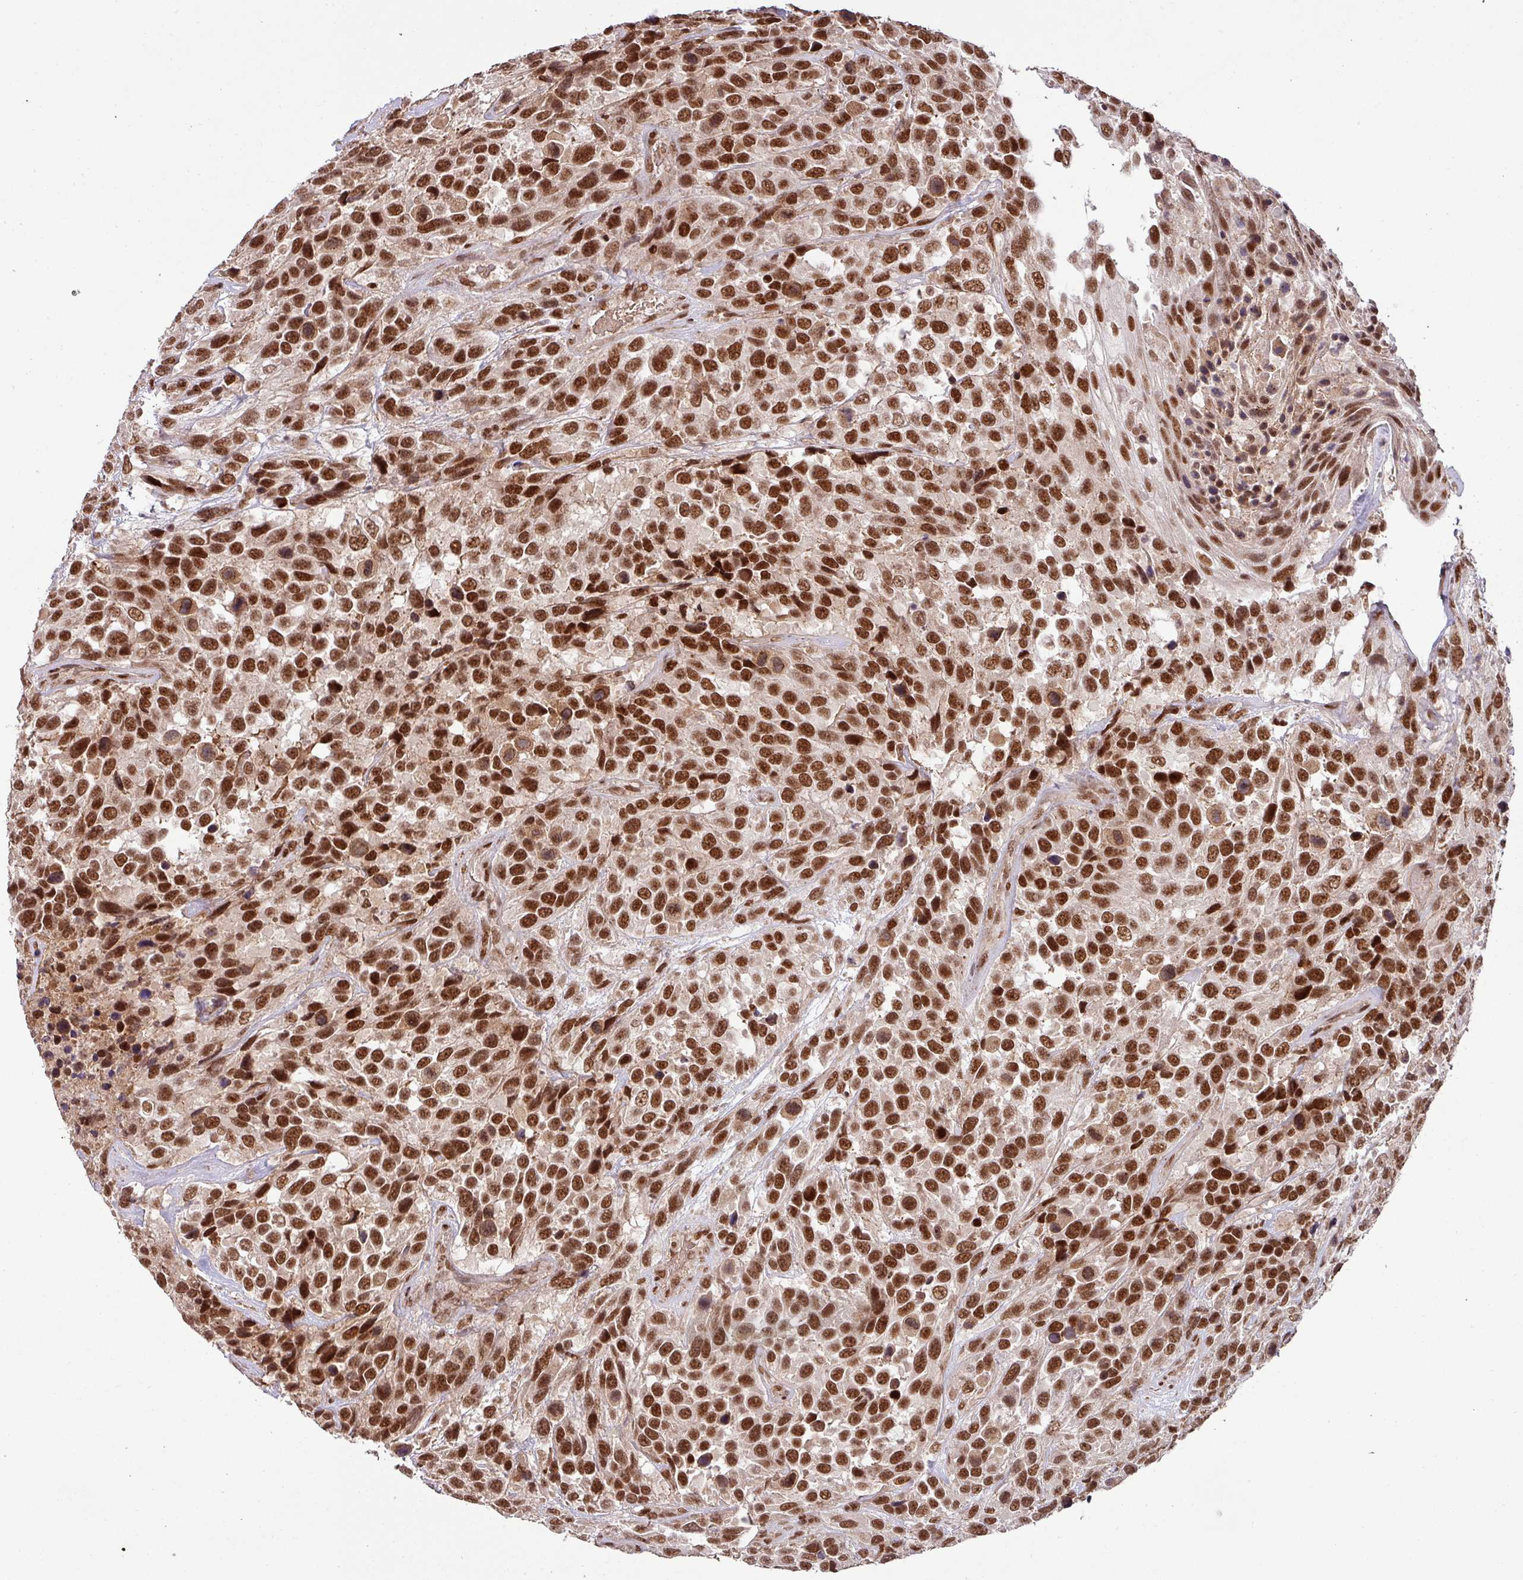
{"staining": {"intensity": "strong", "quantity": ">75%", "location": "nuclear"}, "tissue": "urothelial cancer", "cell_type": "Tumor cells", "image_type": "cancer", "snomed": [{"axis": "morphology", "description": "Urothelial carcinoma, High grade"}, {"axis": "topography", "description": "Urinary bladder"}], "caption": "Immunohistochemistry of human urothelial carcinoma (high-grade) demonstrates high levels of strong nuclear staining in approximately >75% of tumor cells. Immunohistochemistry stains the protein of interest in brown and the nuclei are stained blue.", "gene": "PHF23", "patient": {"sex": "female", "age": 70}}